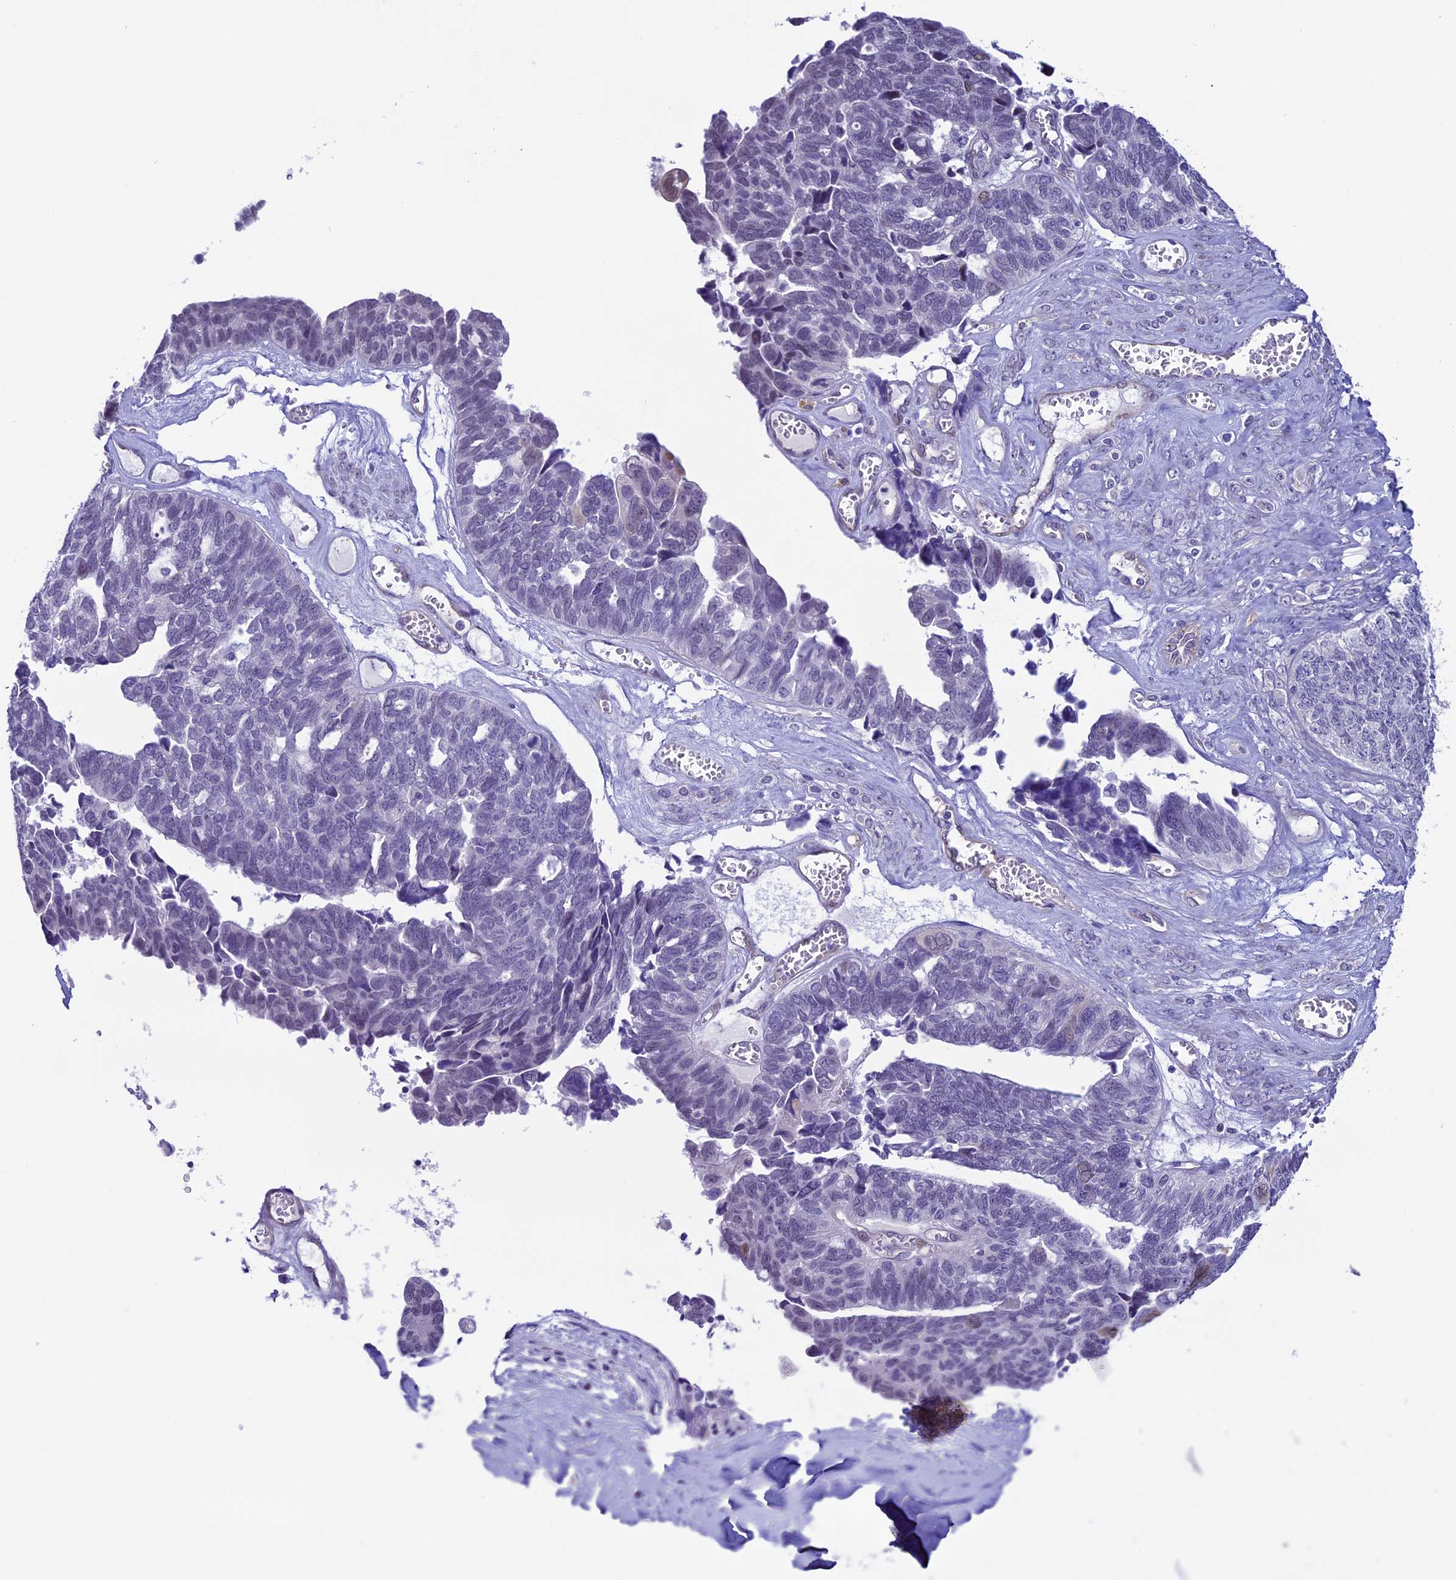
{"staining": {"intensity": "negative", "quantity": "none", "location": "none"}, "tissue": "ovarian cancer", "cell_type": "Tumor cells", "image_type": "cancer", "snomed": [{"axis": "morphology", "description": "Cystadenocarcinoma, serous, NOS"}, {"axis": "topography", "description": "Ovary"}], "caption": "Tumor cells are negative for protein expression in human ovarian serous cystadenocarcinoma.", "gene": "TMEM171", "patient": {"sex": "female", "age": 79}}